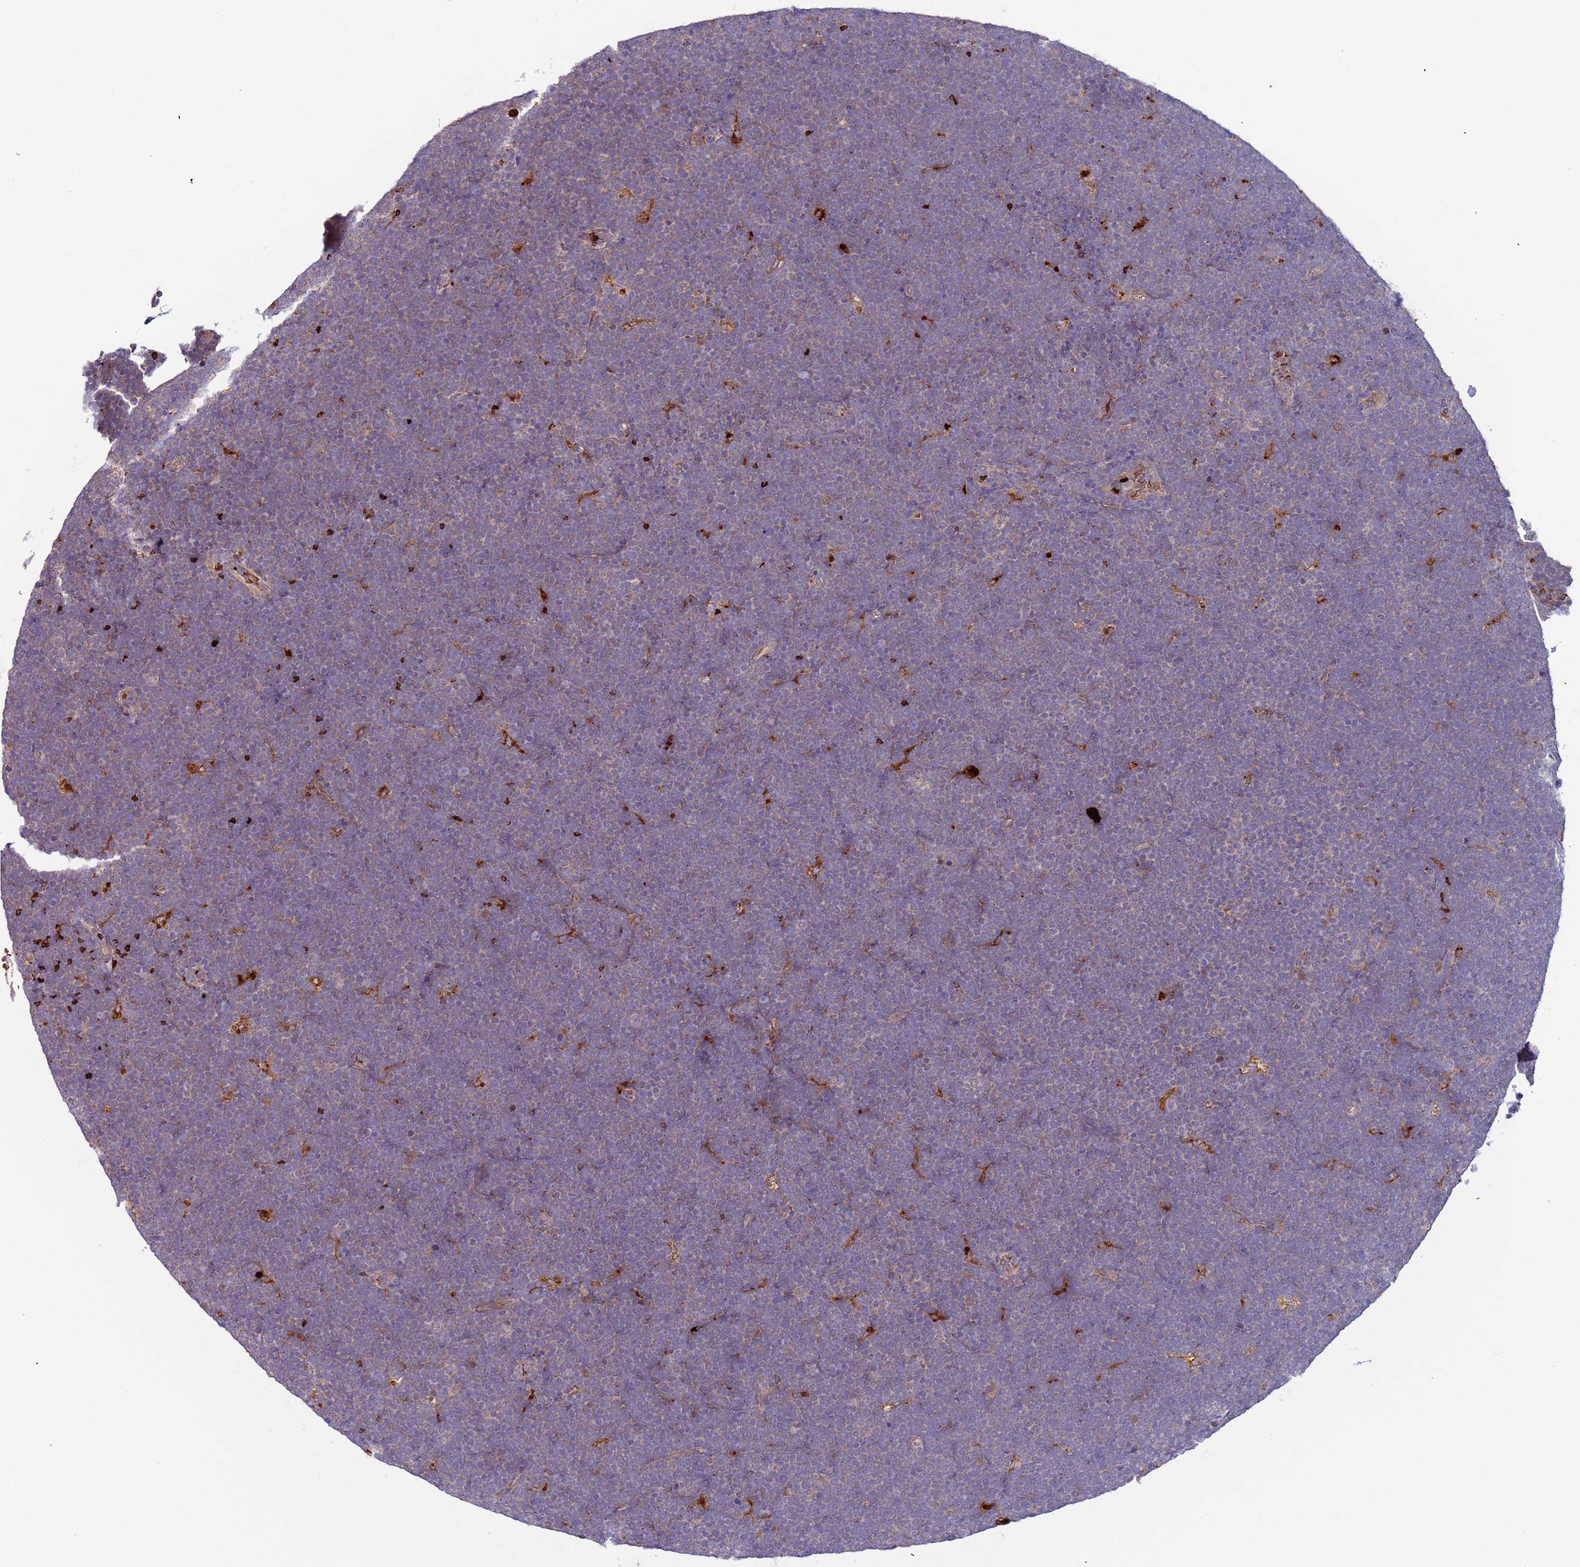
{"staining": {"intensity": "negative", "quantity": "none", "location": "none"}, "tissue": "lymphoma", "cell_type": "Tumor cells", "image_type": "cancer", "snomed": [{"axis": "morphology", "description": "Malignant lymphoma, non-Hodgkin's type, High grade"}, {"axis": "topography", "description": "Lymph node"}], "caption": "Immunohistochemistry (IHC) of malignant lymphoma, non-Hodgkin's type (high-grade) demonstrates no staining in tumor cells. Brightfield microscopy of immunohistochemistry (IHC) stained with DAB (brown) and hematoxylin (blue), captured at high magnification.", "gene": "VPS36", "patient": {"sex": "male", "age": 13}}